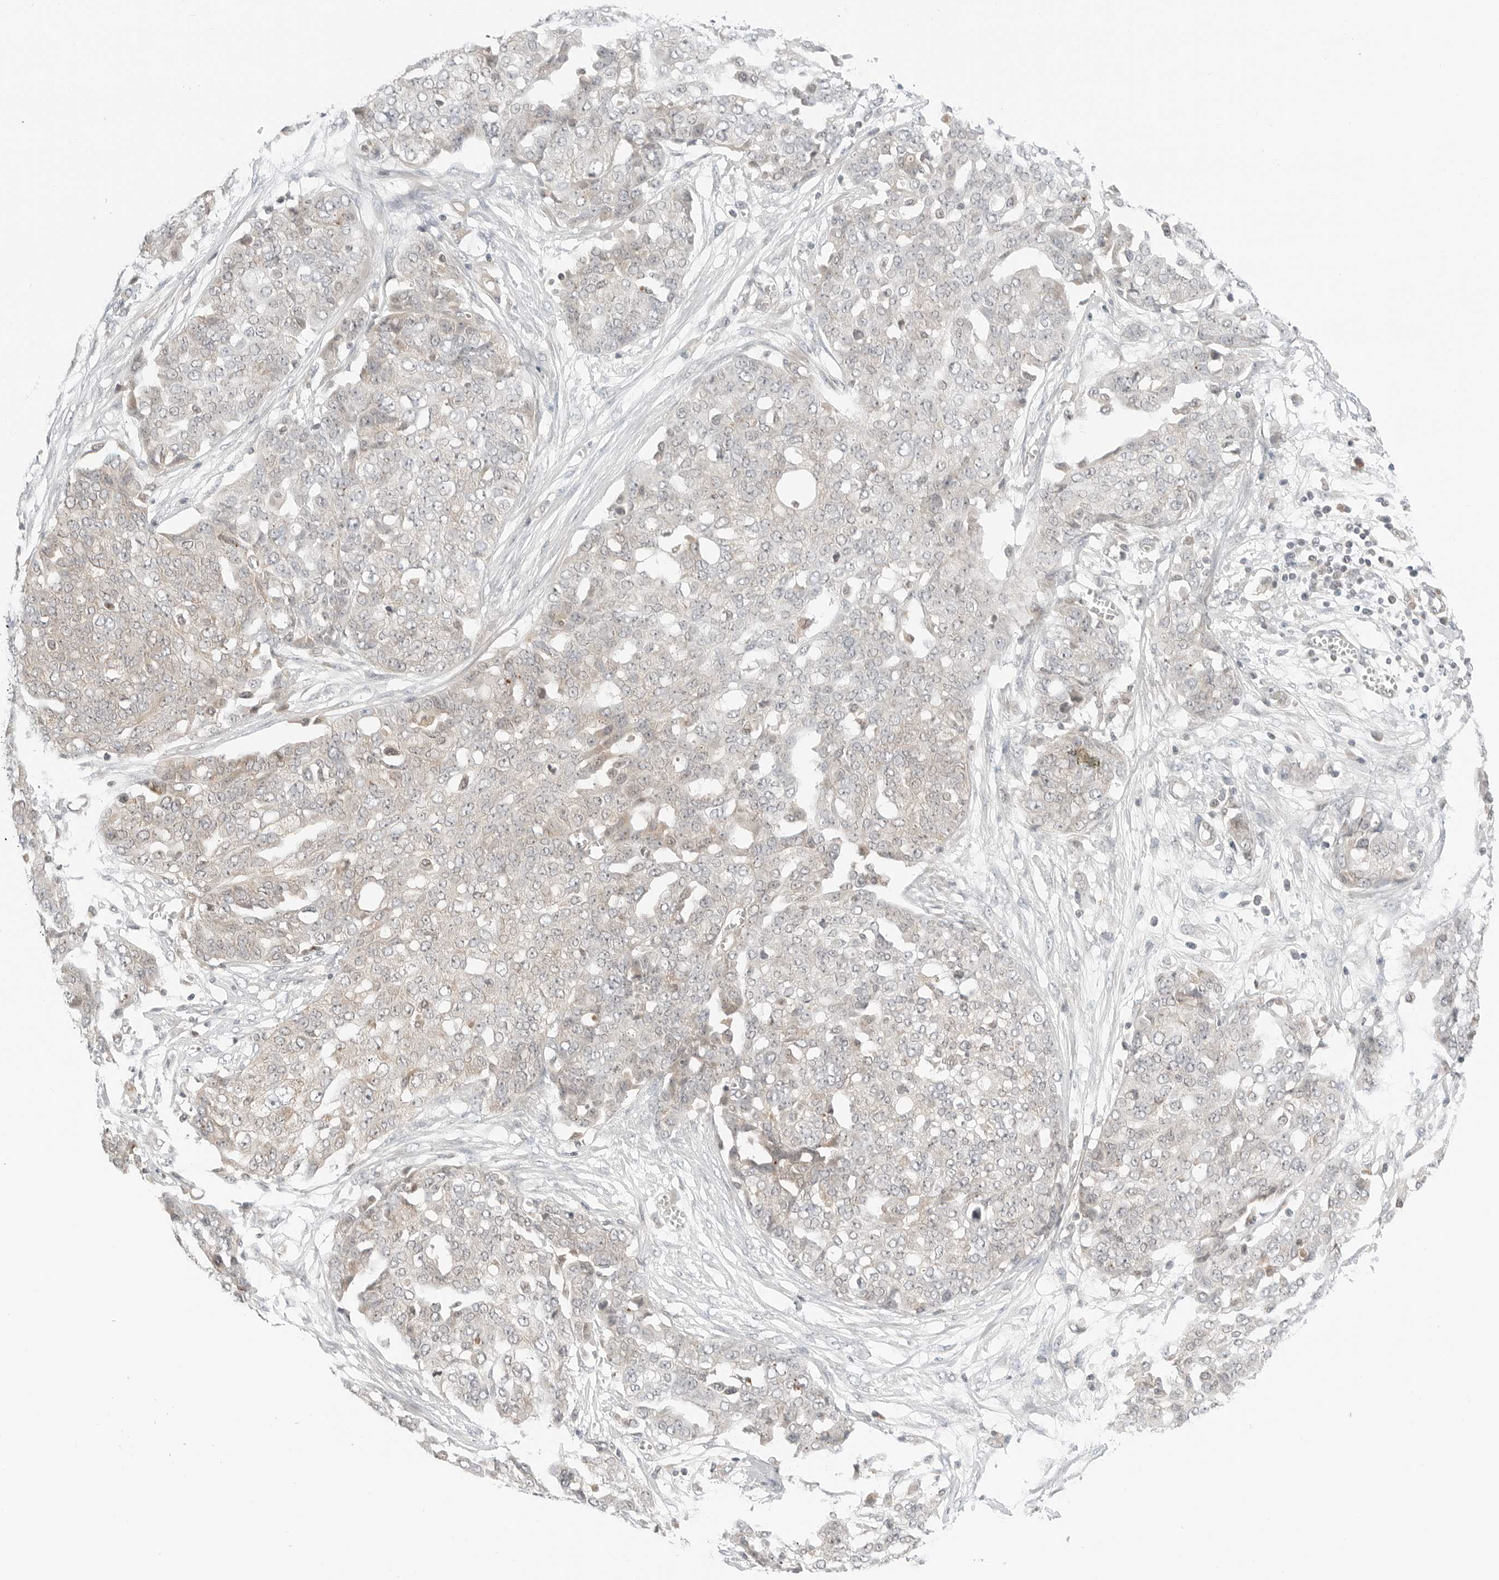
{"staining": {"intensity": "negative", "quantity": "none", "location": "none"}, "tissue": "ovarian cancer", "cell_type": "Tumor cells", "image_type": "cancer", "snomed": [{"axis": "morphology", "description": "Cystadenocarcinoma, serous, NOS"}, {"axis": "topography", "description": "Soft tissue"}, {"axis": "topography", "description": "Ovary"}], "caption": "There is no significant expression in tumor cells of ovarian serous cystadenocarcinoma.", "gene": "IQCC", "patient": {"sex": "female", "age": 57}}